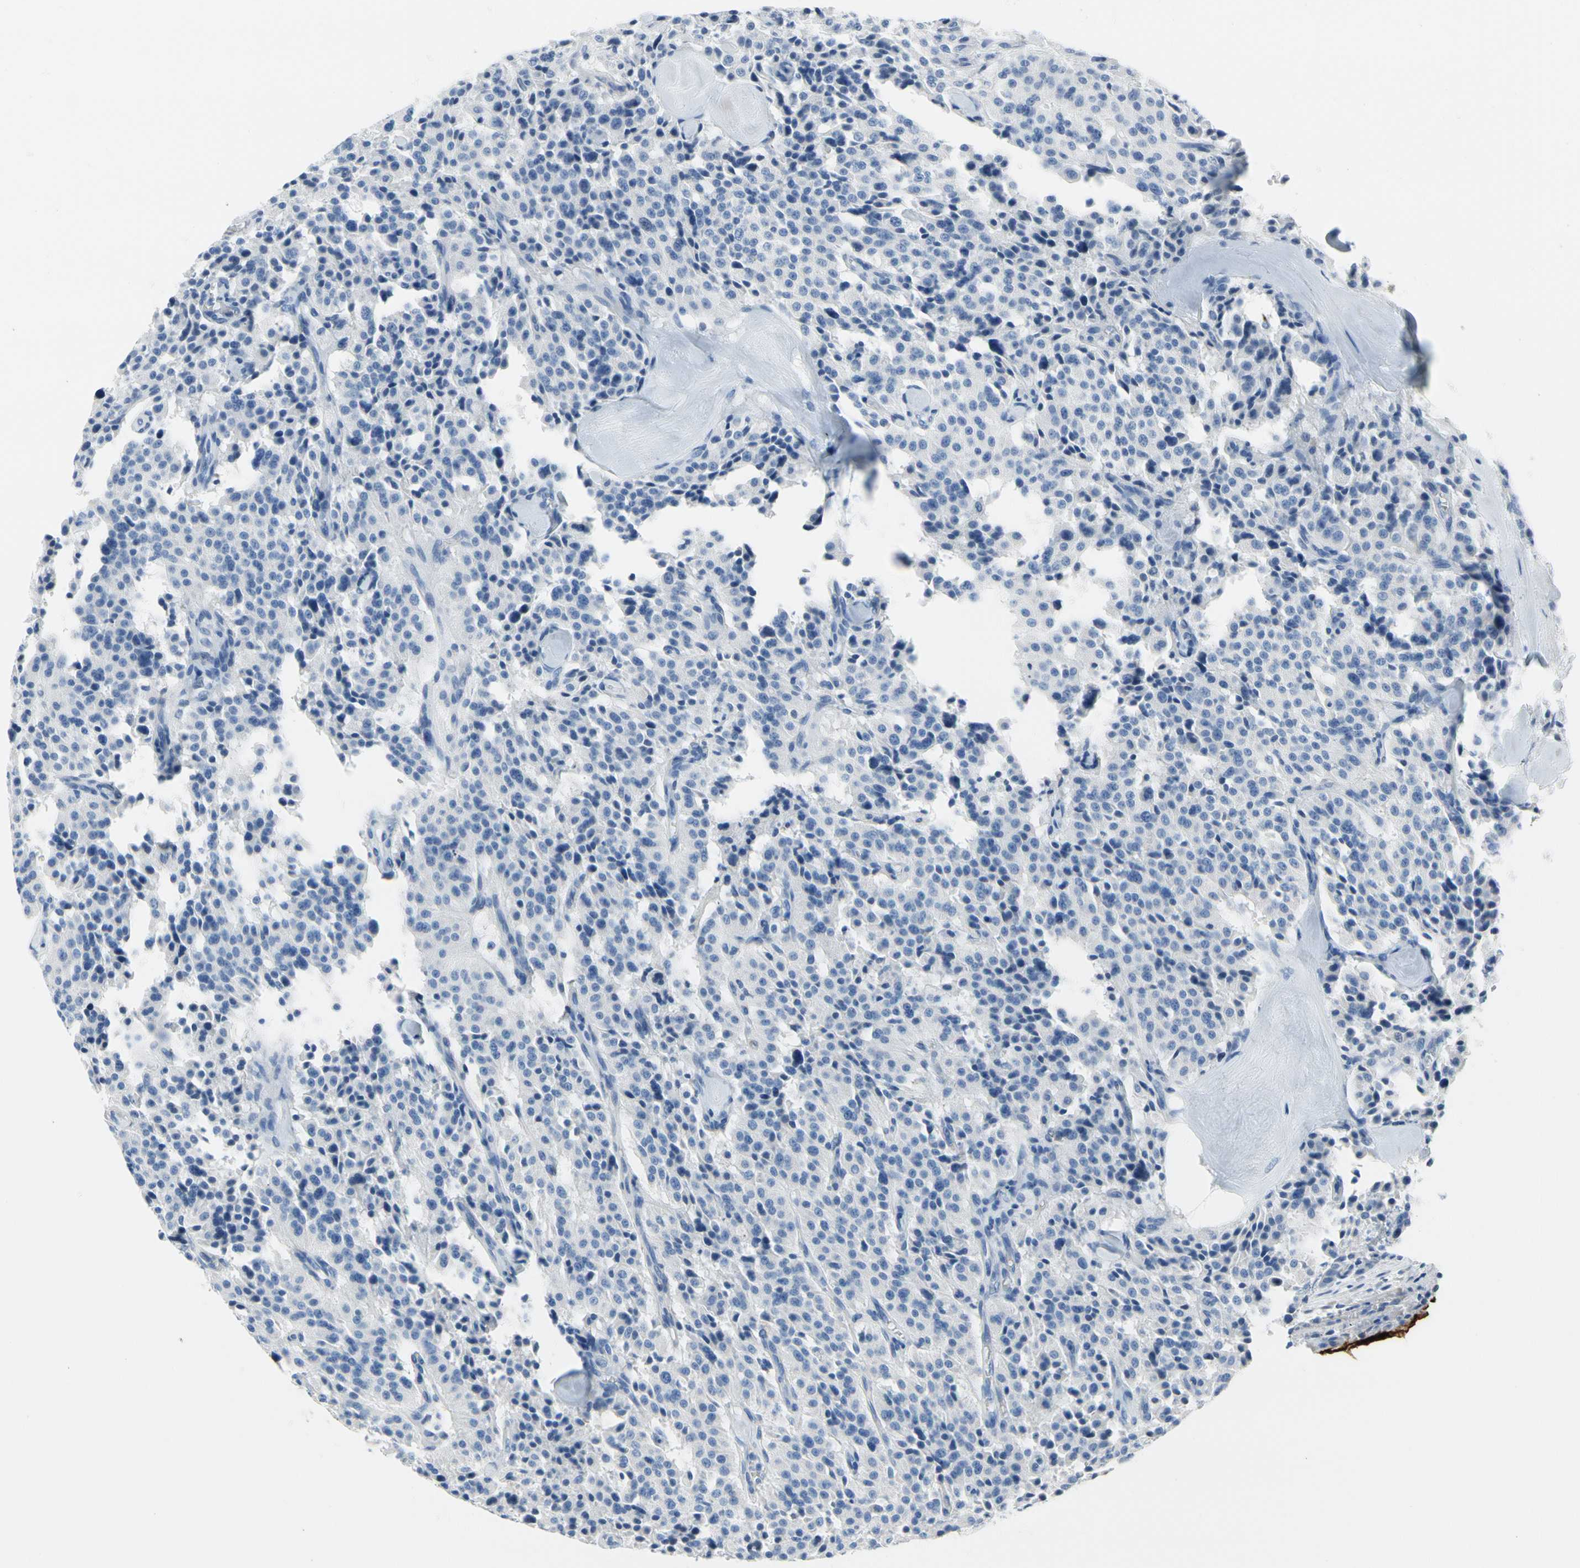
{"staining": {"intensity": "negative", "quantity": "none", "location": "none"}, "tissue": "carcinoid", "cell_type": "Tumor cells", "image_type": "cancer", "snomed": [{"axis": "morphology", "description": "Carcinoid, malignant, NOS"}, {"axis": "topography", "description": "Lung"}], "caption": "DAB (3,3'-diaminobenzidine) immunohistochemical staining of human carcinoid (malignant) demonstrates no significant positivity in tumor cells.", "gene": "MUC5B", "patient": {"sex": "male", "age": 30}}